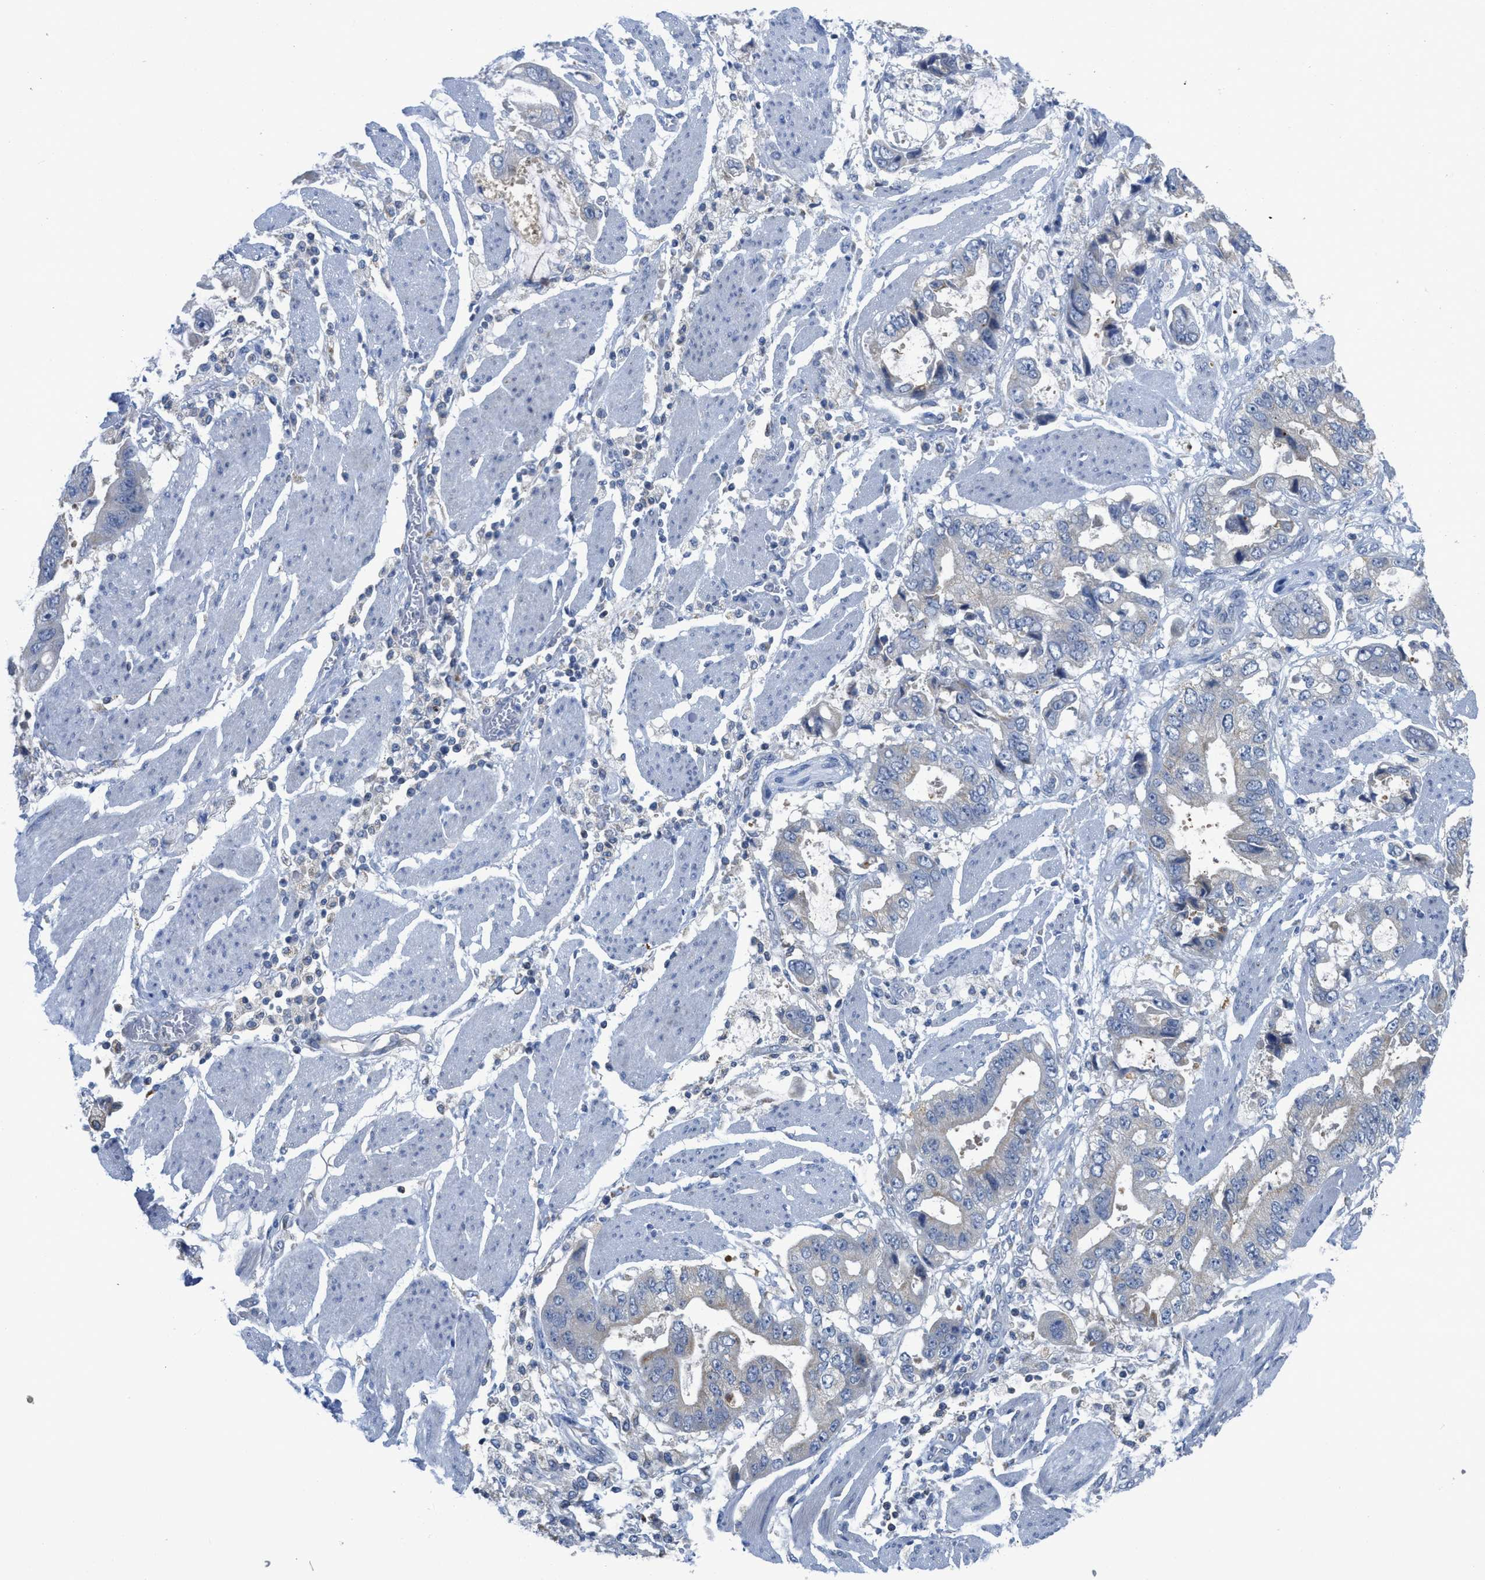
{"staining": {"intensity": "negative", "quantity": "none", "location": "none"}, "tissue": "stomach cancer", "cell_type": "Tumor cells", "image_type": "cancer", "snomed": [{"axis": "morphology", "description": "Normal tissue, NOS"}, {"axis": "morphology", "description": "Adenocarcinoma, NOS"}, {"axis": "topography", "description": "Stomach"}], "caption": "This is an immunohistochemistry (IHC) photomicrograph of human adenocarcinoma (stomach). There is no expression in tumor cells.", "gene": "GATD3", "patient": {"sex": "male", "age": 62}}